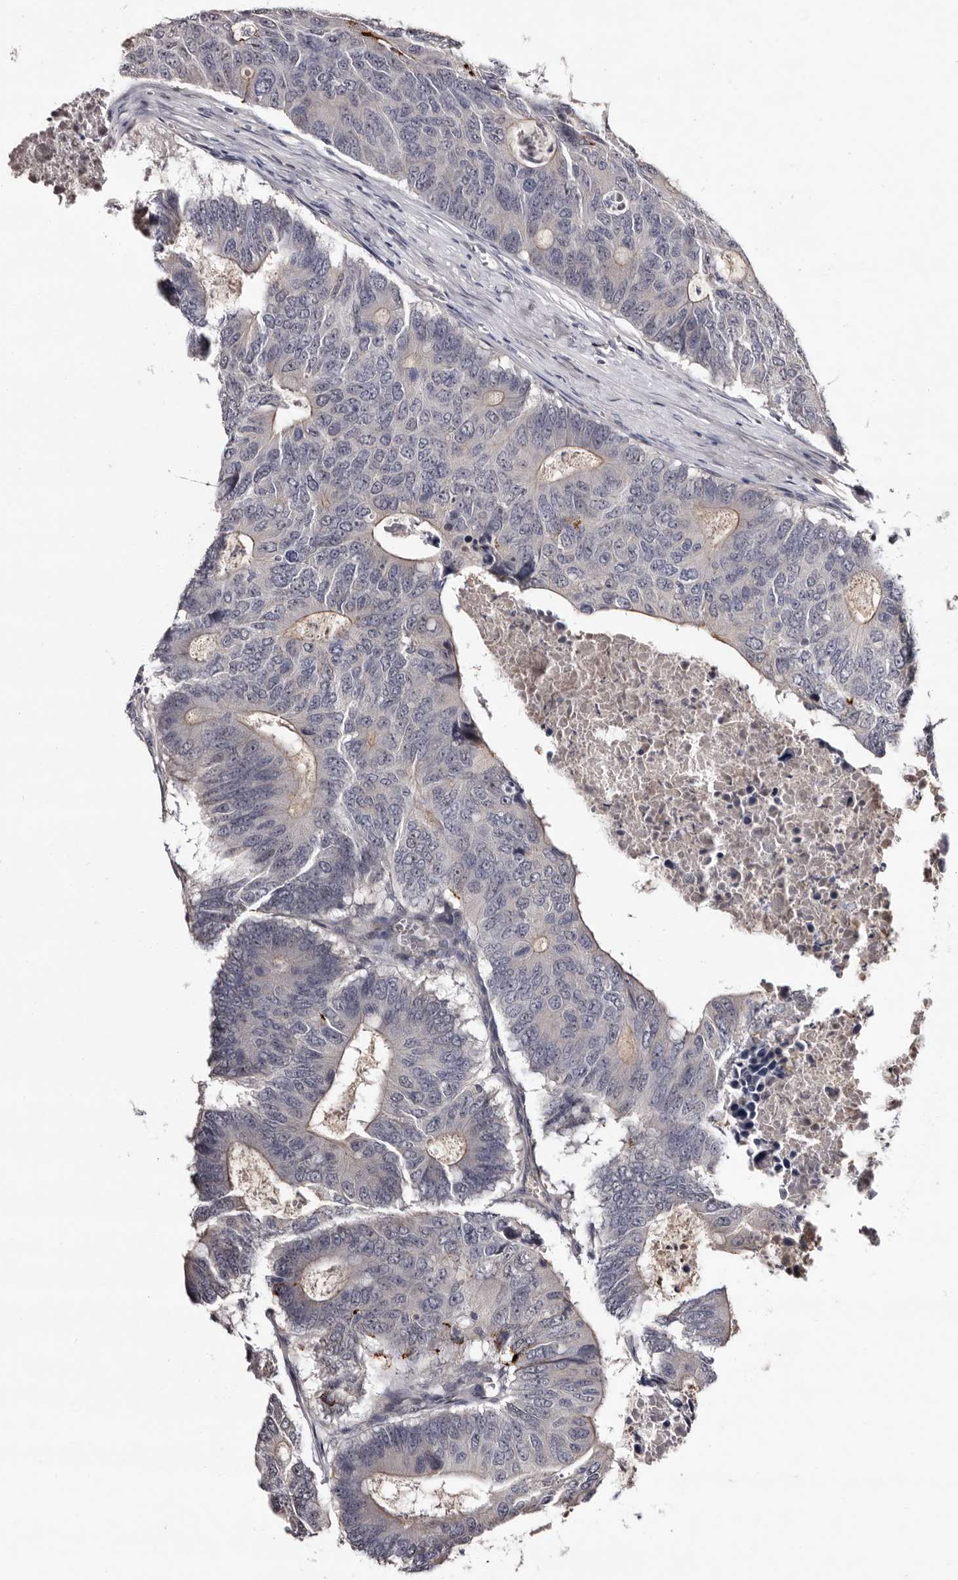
{"staining": {"intensity": "negative", "quantity": "none", "location": "none"}, "tissue": "colorectal cancer", "cell_type": "Tumor cells", "image_type": "cancer", "snomed": [{"axis": "morphology", "description": "Adenocarcinoma, NOS"}, {"axis": "topography", "description": "Colon"}], "caption": "This photomicrograph is of adenocarcinoma (colorectal) stained with immunohistochemistry (IHC) to label a protein in brown with the nuclei are counter-stained blue. There is no positivity in tumor cells.", "gene": "LANCL2", "patient": {"sex": "male", "age": 87}}